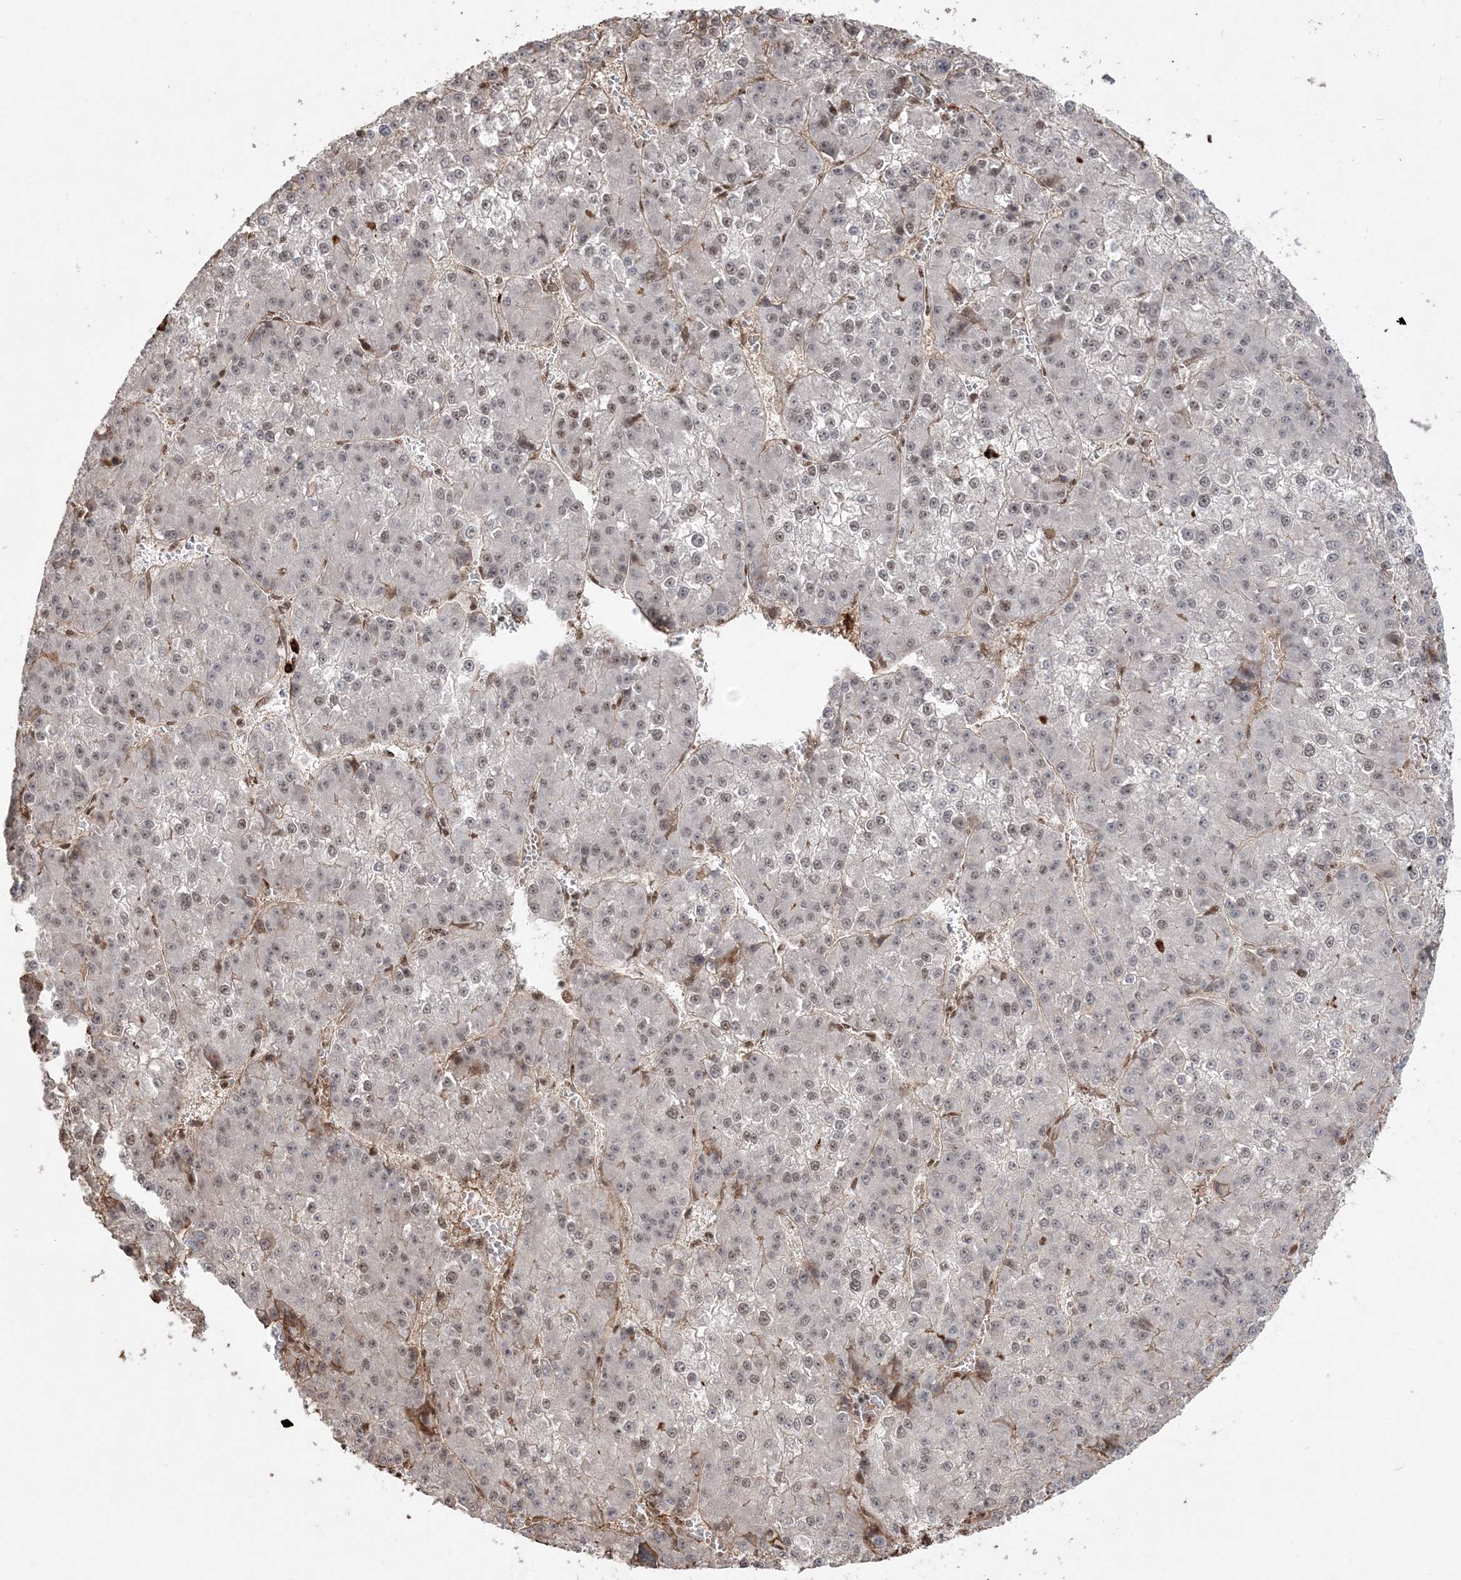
{"staining": {"intensity": "weak", "quantity": "25%-75%", "location": "nuclear"}, "tissue": "liver cancer", "cell_type": "Tumor cells", "image_type": "cancer", "snomed": [{"axis": "morphology", "description": "Carcinoma, Hepatocellular, NOS"}, {"axis": "topography", "description": "Liver"}], "caption": "Approximately 25%-75% of tumor cells in human hepatocellular carcinoma (liver) display weak nuclear protein positivity as visualized by brown immunohistochemical staining.", "gene": "RBM17", "patient": {"sex": "female", "age": 73}}